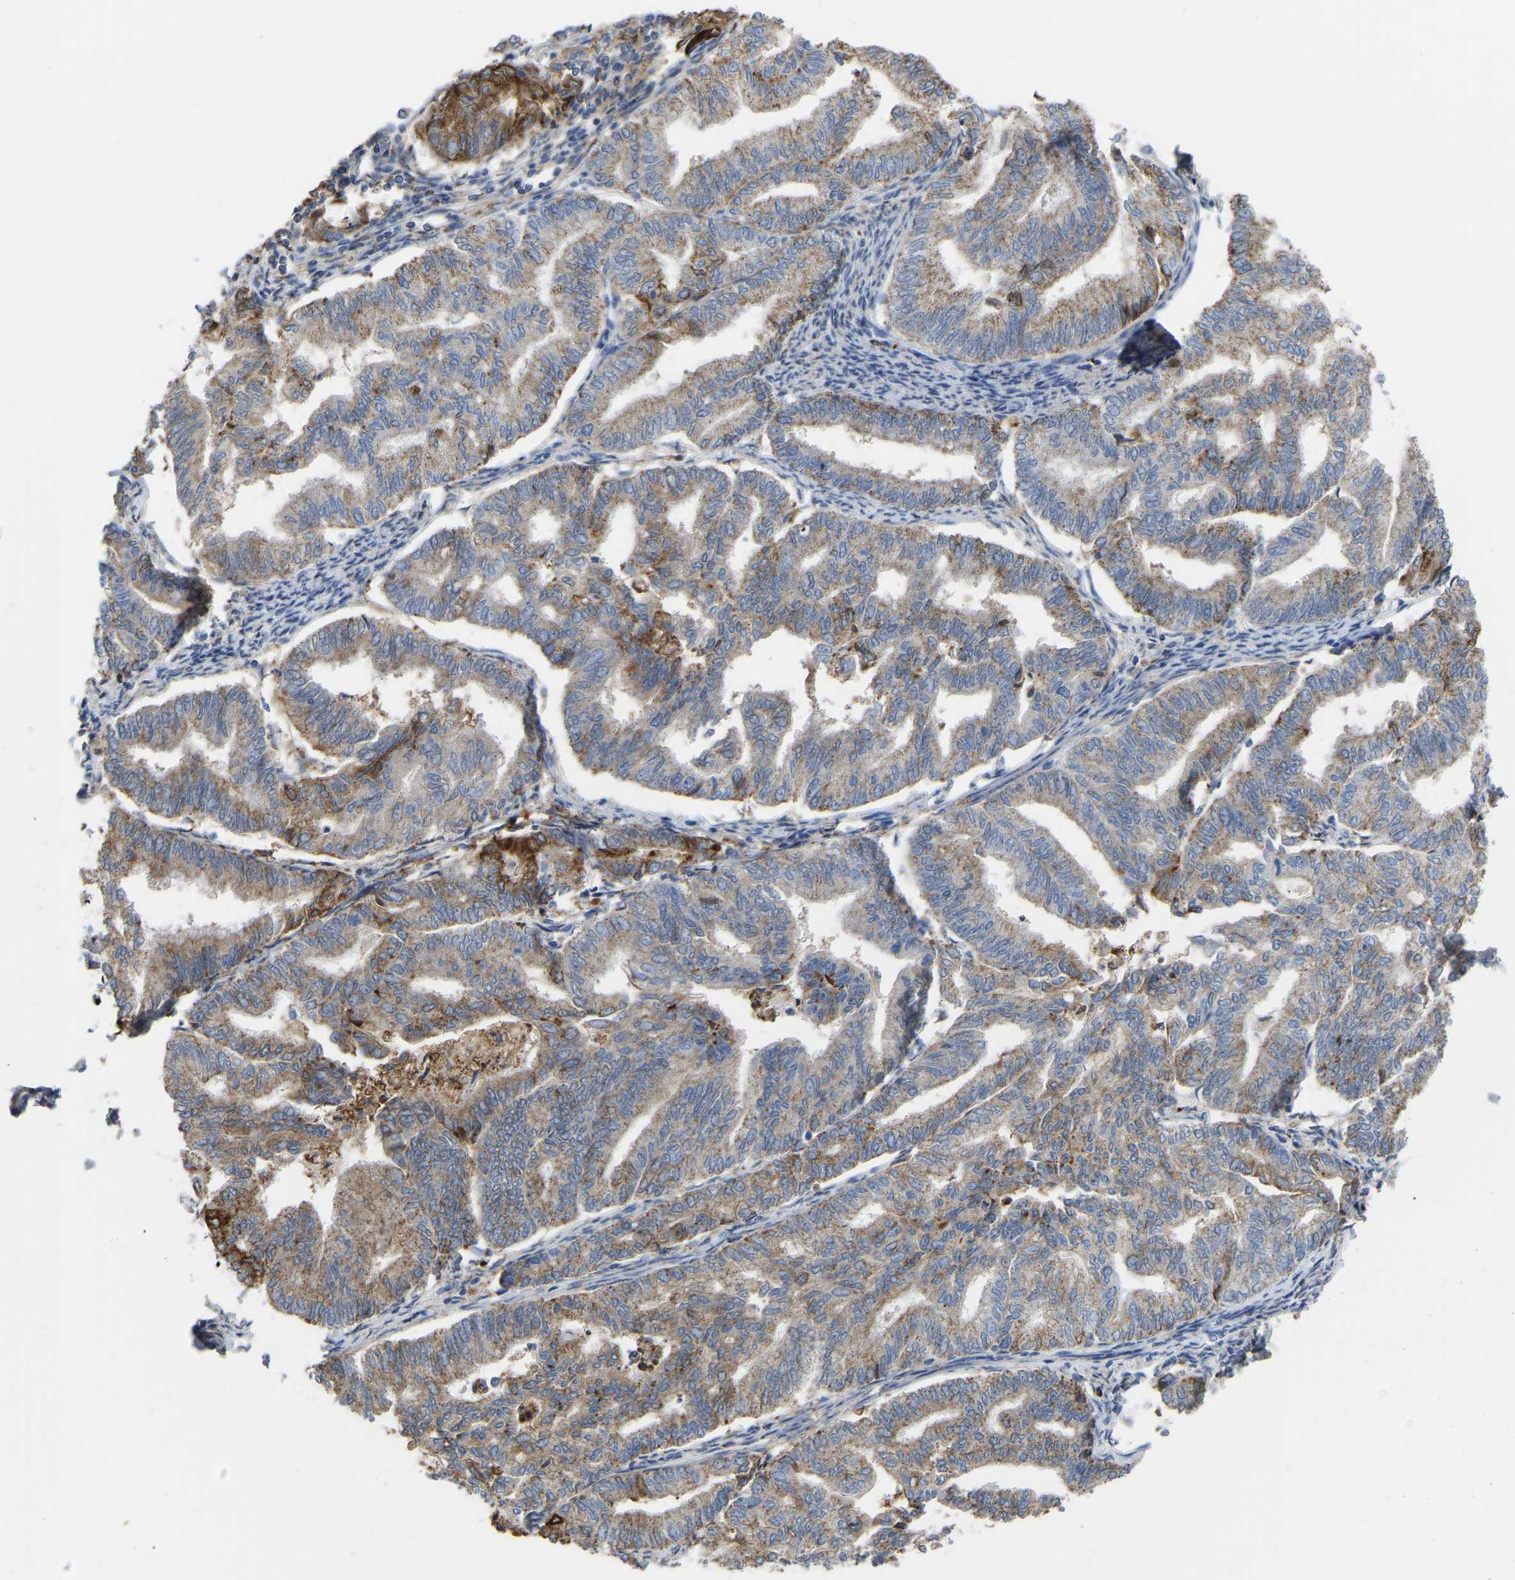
{"staining": {"intensity": "moderate", "quantity": ">75%", "location": "cytoplasmic/membranous"}, "tissue": "endometrial cancer", "cell_type": "Tumor cells", "image_type": "cancer", "snomed": [{"axis": "morphology", "description": "Adenocarcinoma, NOS"}, {"axis": "topography", "description": "Endometrium"}], "caption": "A brown stain highlights moderate cytoplasmic/membranous positivity of a protein in adenocarcinoma (endometrial) tumor cells. (IHC, brightfield microscopy, high magnification).", "gene": "ZNF449", "patient": {"sex": "female", "age": 79}}